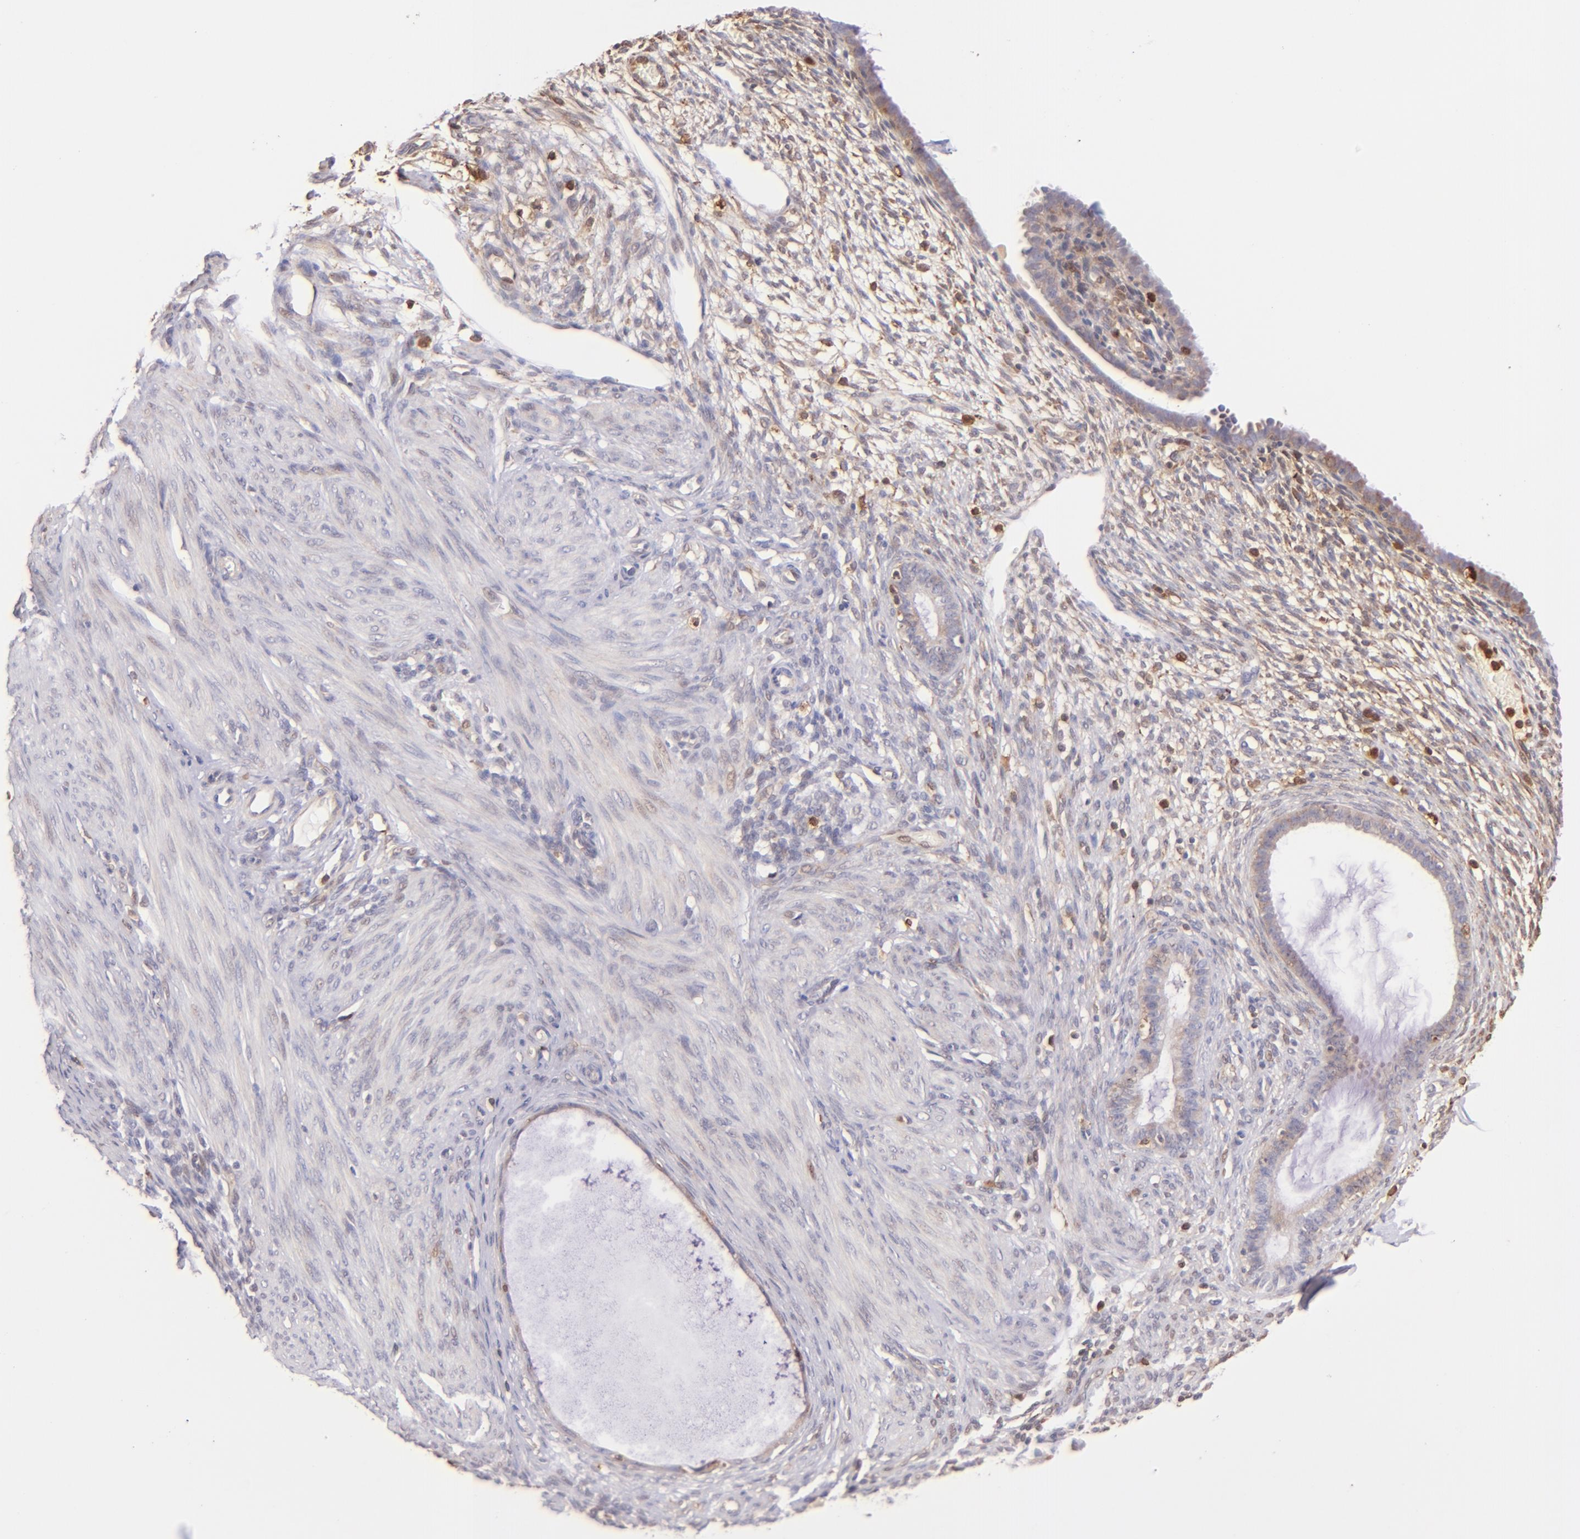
{"staining": {"intensity": "weak", "quantity": "25%-75%", "location": "cytoplasmic/membranous"}, "tissue": "endometrium", "cell_type": "Cells in endometrial stroma", "image_type": "normal", "snomed": [{"axis": "morphology", "description": "Normal tissue, NOS"}, {"axis": "topography", "description": "Endometrium"}], "caption": "This is an image of immunohistochemistry (IHC) staining of unremarkable endometrium, which shows weak positivity in the cytoplasmic/membranous of cells in endometrial stroma.", "gene": "BTK", "patient": {"sex": "female", "age": 72}}